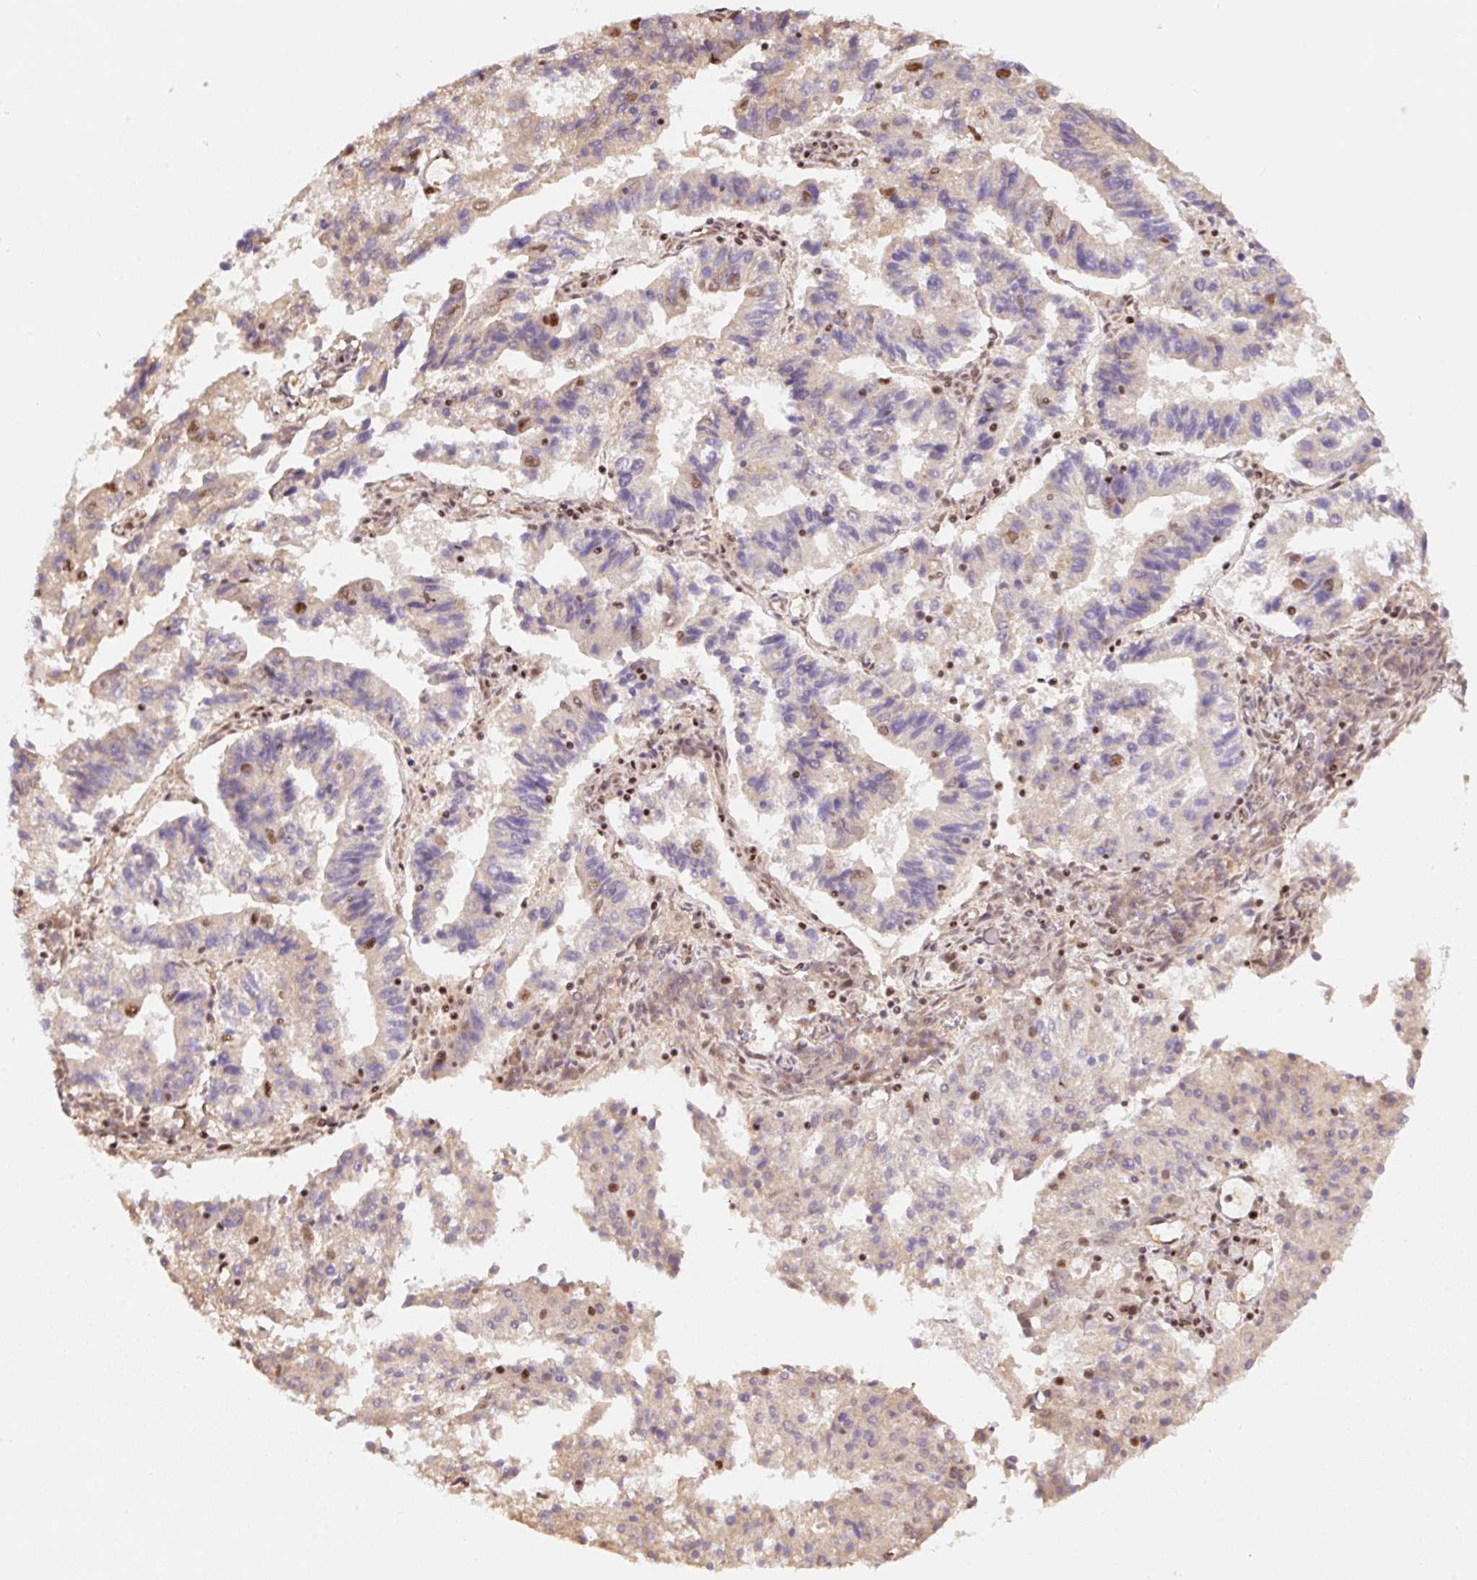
{"staining": {"intensity": "moderate", "quantity": "<25%", "location": "nuclear"}, "tissue": "endometrial cancer", "cell_type": "Tumor cells", "image_type": "cancer", "snomed": [{"axis": "morphology", "description": "Adenocarcinoma, NOS"}, {"axis": "topography", "description": "Endometrium"}], "caption": "This is an image of IHC staining of adenocarcinoma (endometrial), which shows moderate positivity in the nuclear of tumor cells.", "gene": "INTS8", "patient": {"sex": "female", "age": 82}}